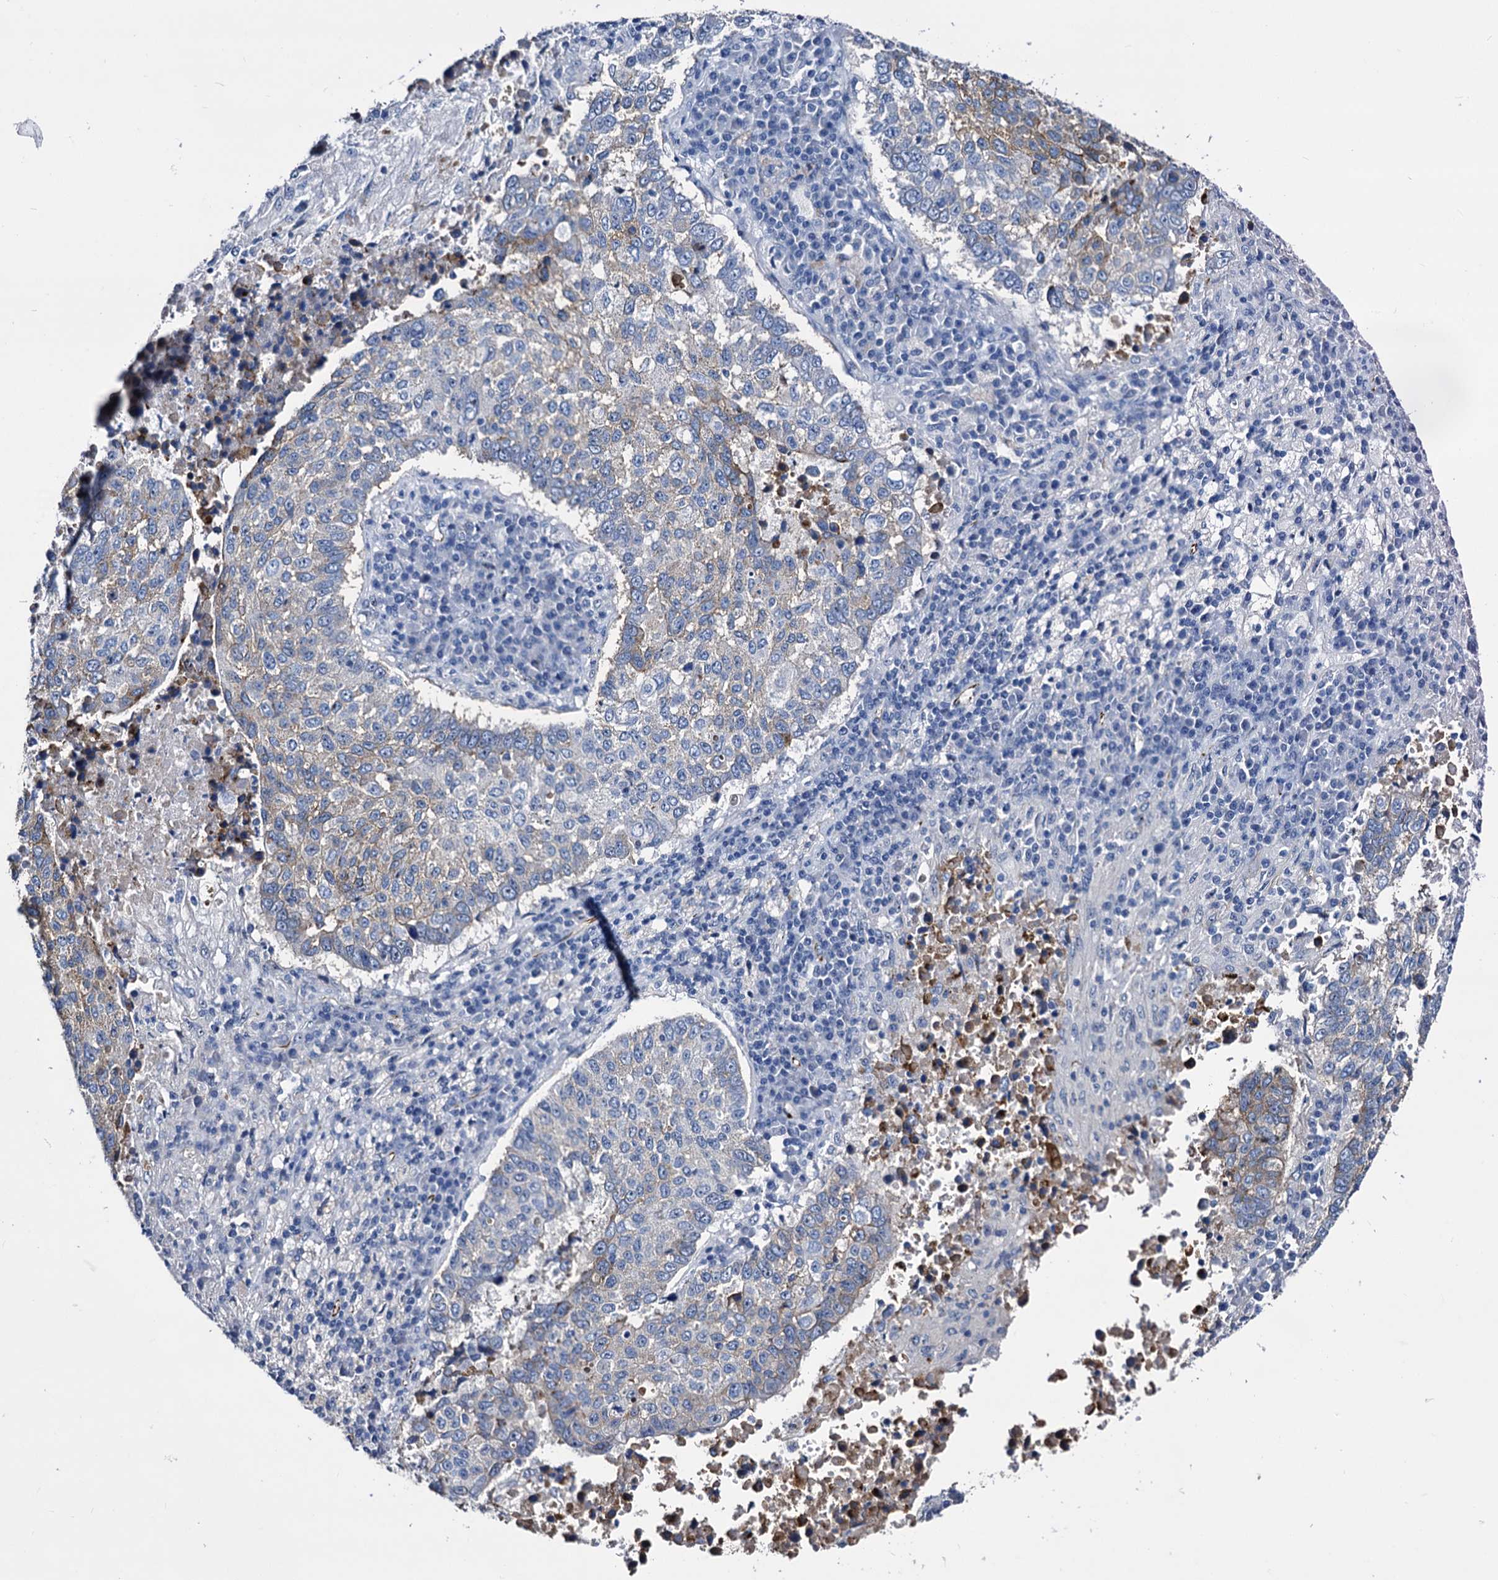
{"staining": {"intensity": "weak", "quantity": "<25%", "location": "cytoplasmic/membranous"}, "tissue": "lung cancer", "cell_type": "Tumor cells", "image_type": "cancer", "snomed": [{"axis": "morphology", "description": "Squamous cell carcinoma, NOS"}, {"axis": "topography", "description": "Lung"}], "caption": "DAB (3,3'-diaminobenzidine) immunohistochemical staining of human lung cancer (squamous cell carcinoma) reveals no significant staining in tumor cells.", "gene": "EMG1", "patient": {"sex": "male", "age": 73}}